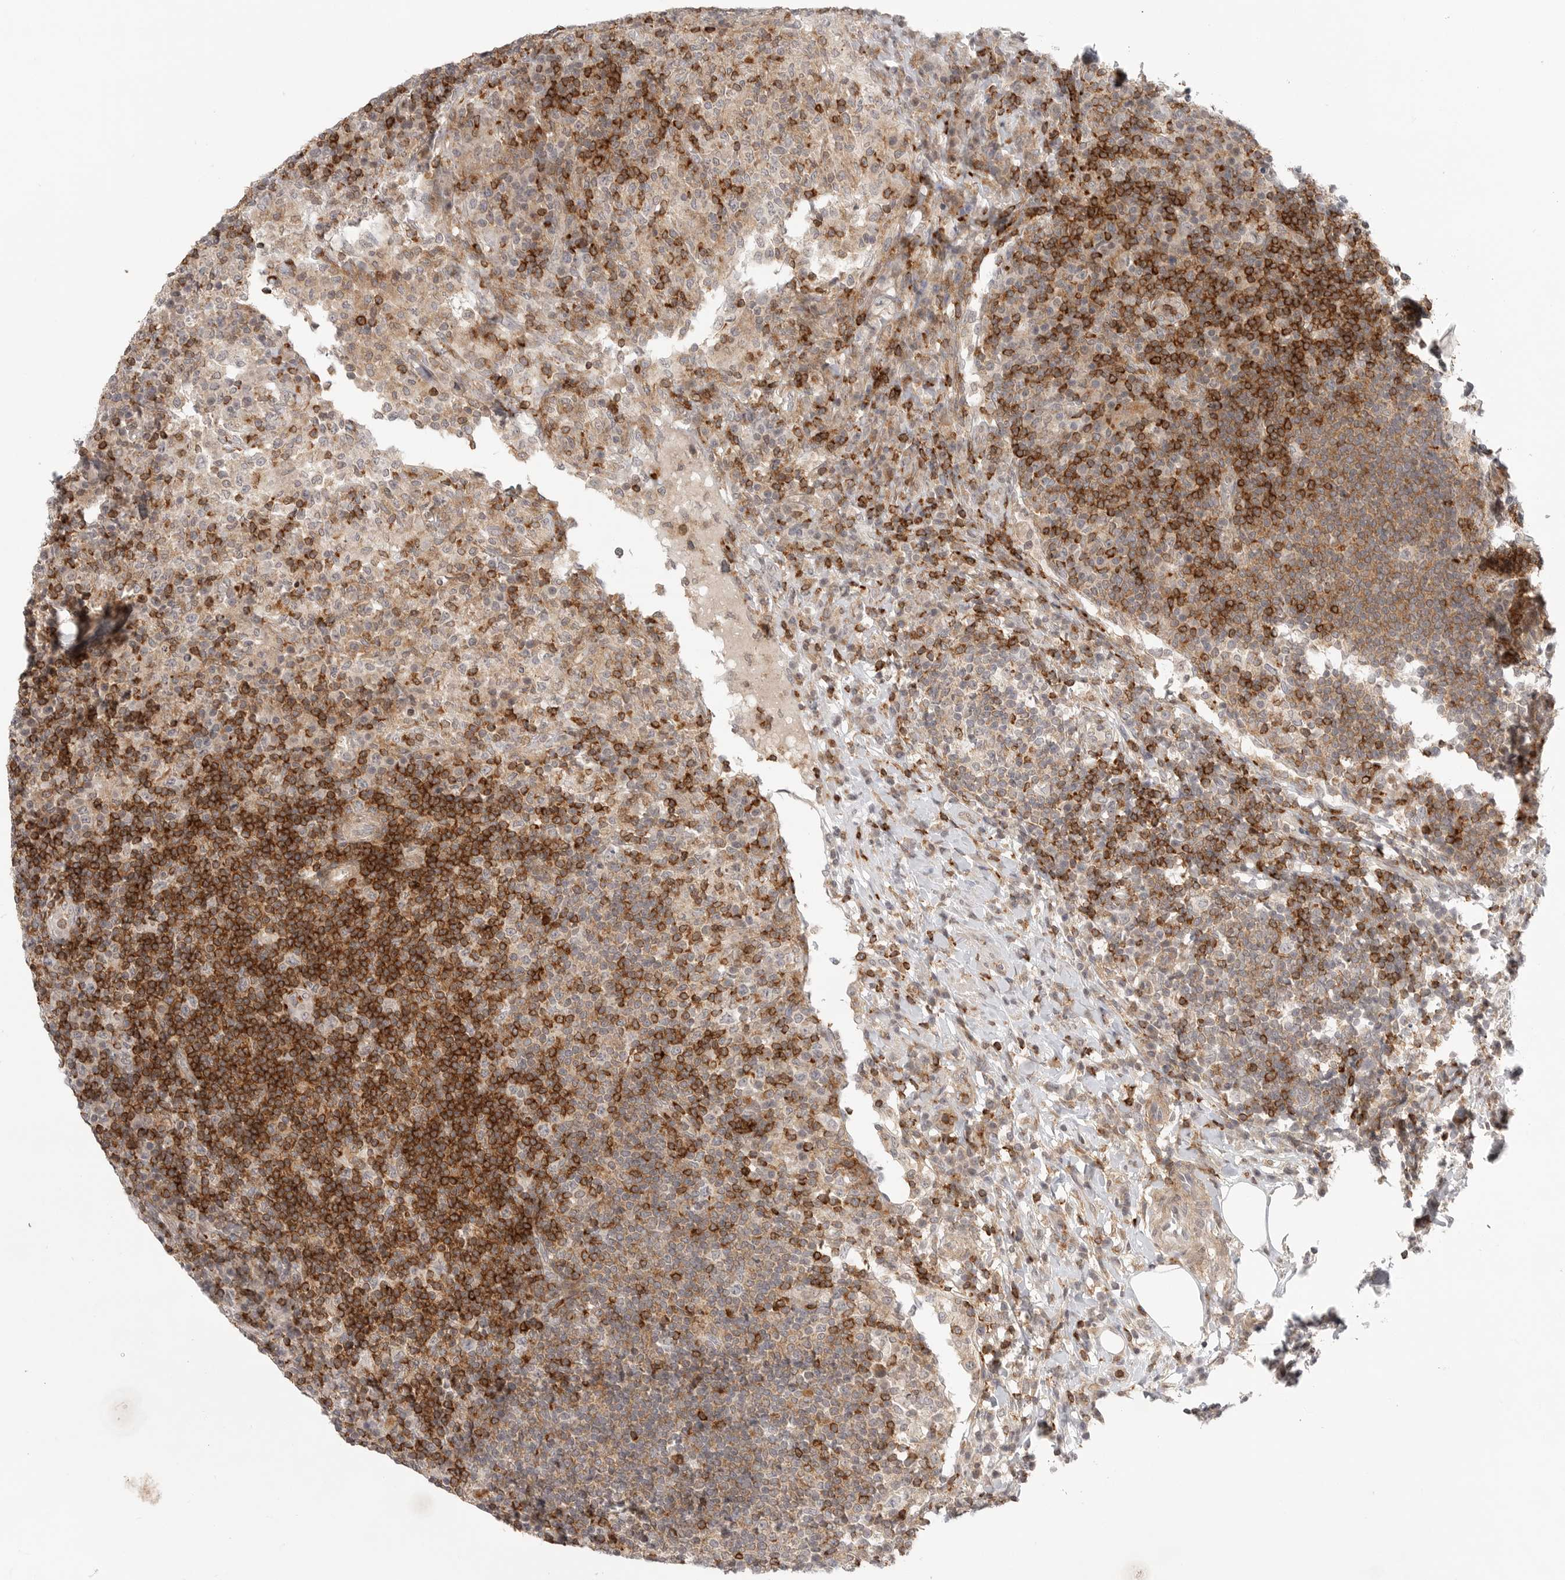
{"staining": {"intensity": "strong", "quantity": ">75%", "location": "cytoplasmic/membranous"}, "tissue": "lymph node", "cell_type": "Germinal center cells", "image_type": "normal", "snomed": [{"axis": "morphology", "description": "Normal tissue, NOS"}, {"axis": "topography", "description": "Lymph node"}], "caption": "Germinal center cells exhibit strong cytoplasmic/membranous expression in about >75% of cells in benign lymph node.", "gene": "SH3KBP1", "patient": {"sex": "female", "age": 53}}